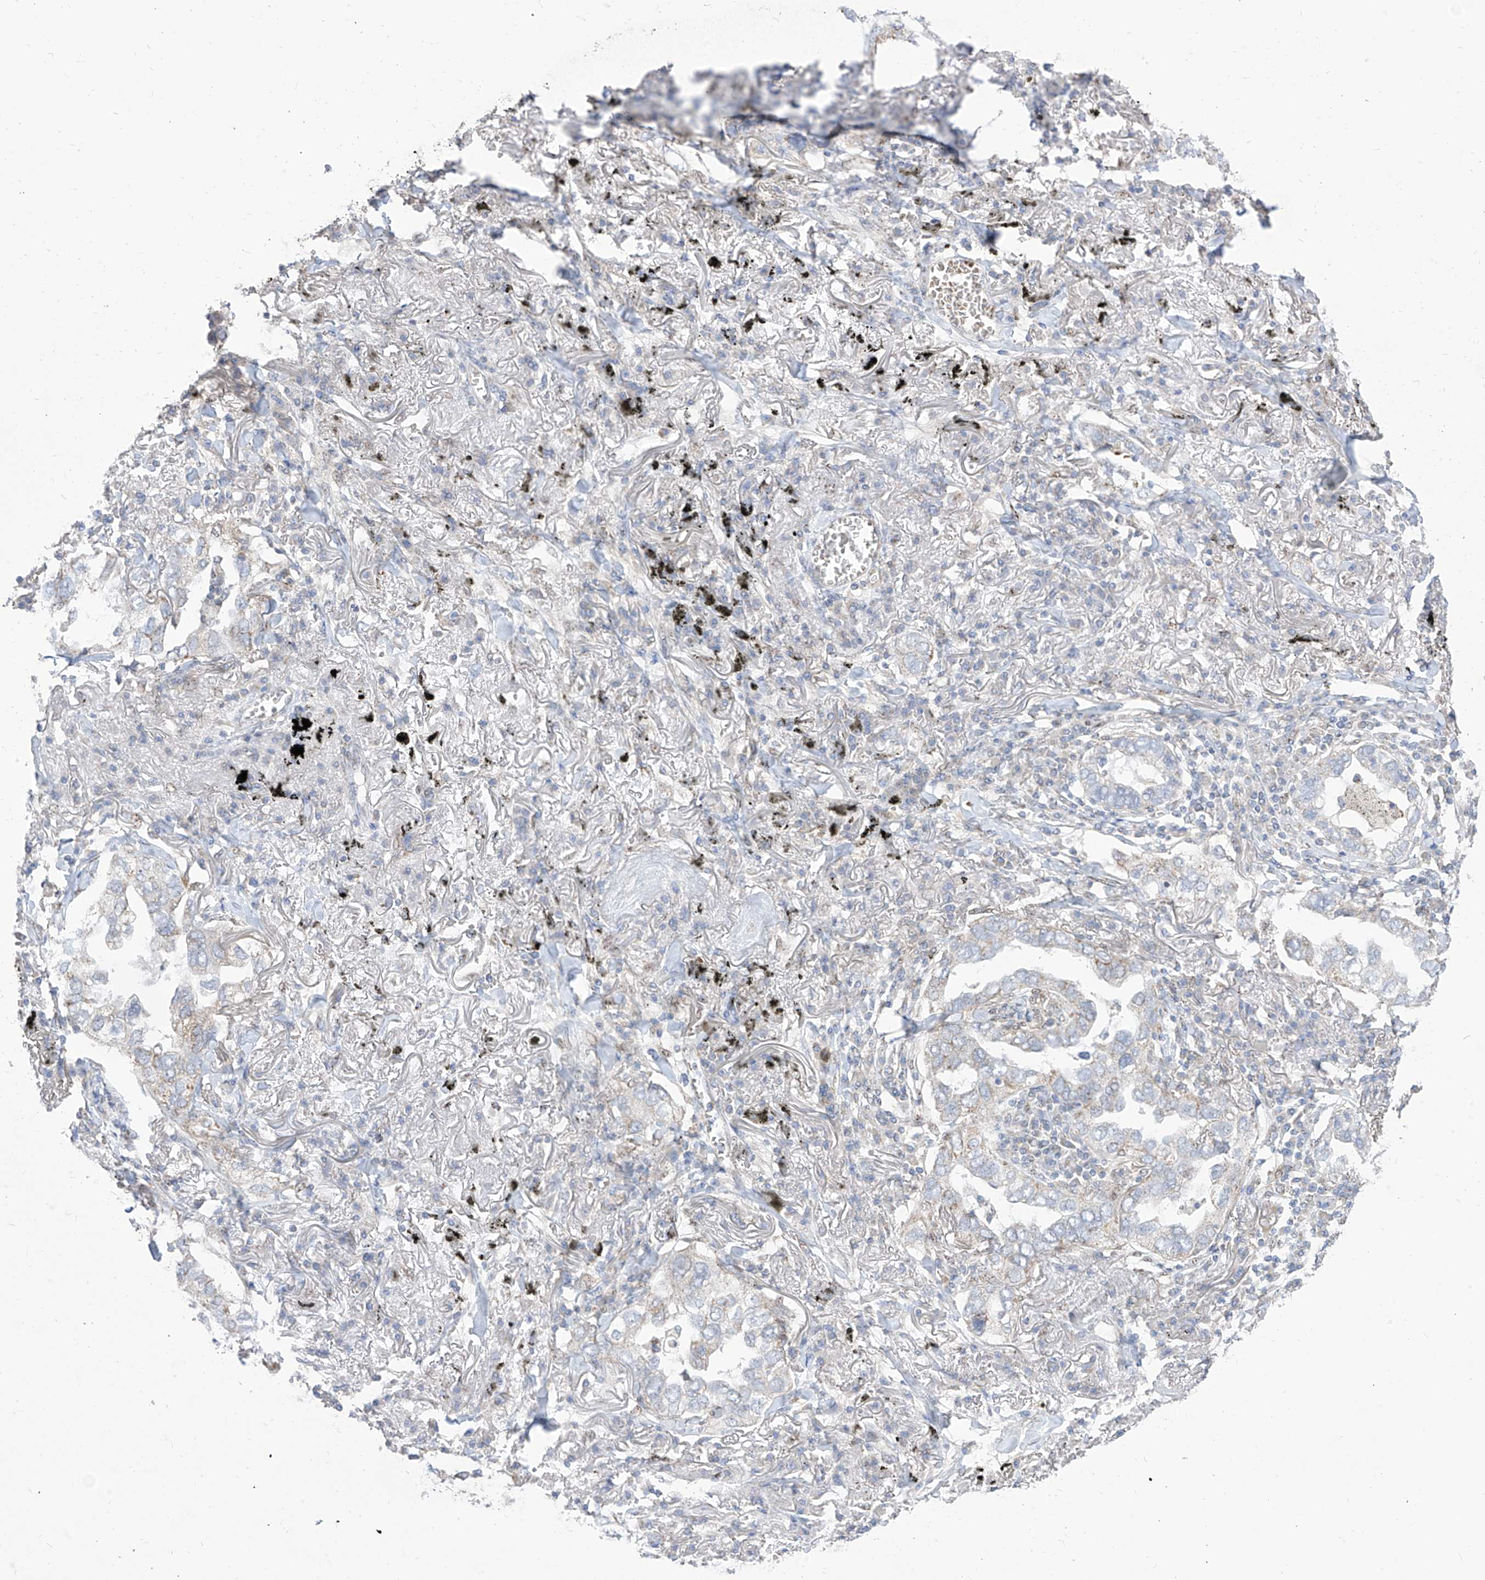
{"staining": {"intensity": "weak", "quantity": "<25%", "location": "cytoplasmic/membranous"}, "tissue": "lung cancer", "cell_type": "Tumor cells", "image_type": "cancer", "snomed": [{"axis": "morphology", "description": "Adenocarcinoma, NOS"}, {"axis": "topography", "description": "Lung"}], "caption": "Tumor cells are negative for protein expression in human lung adenocarcinoma.", "gene": "ARHGEF40", "patient": {"sex": "male", "age": 65}}